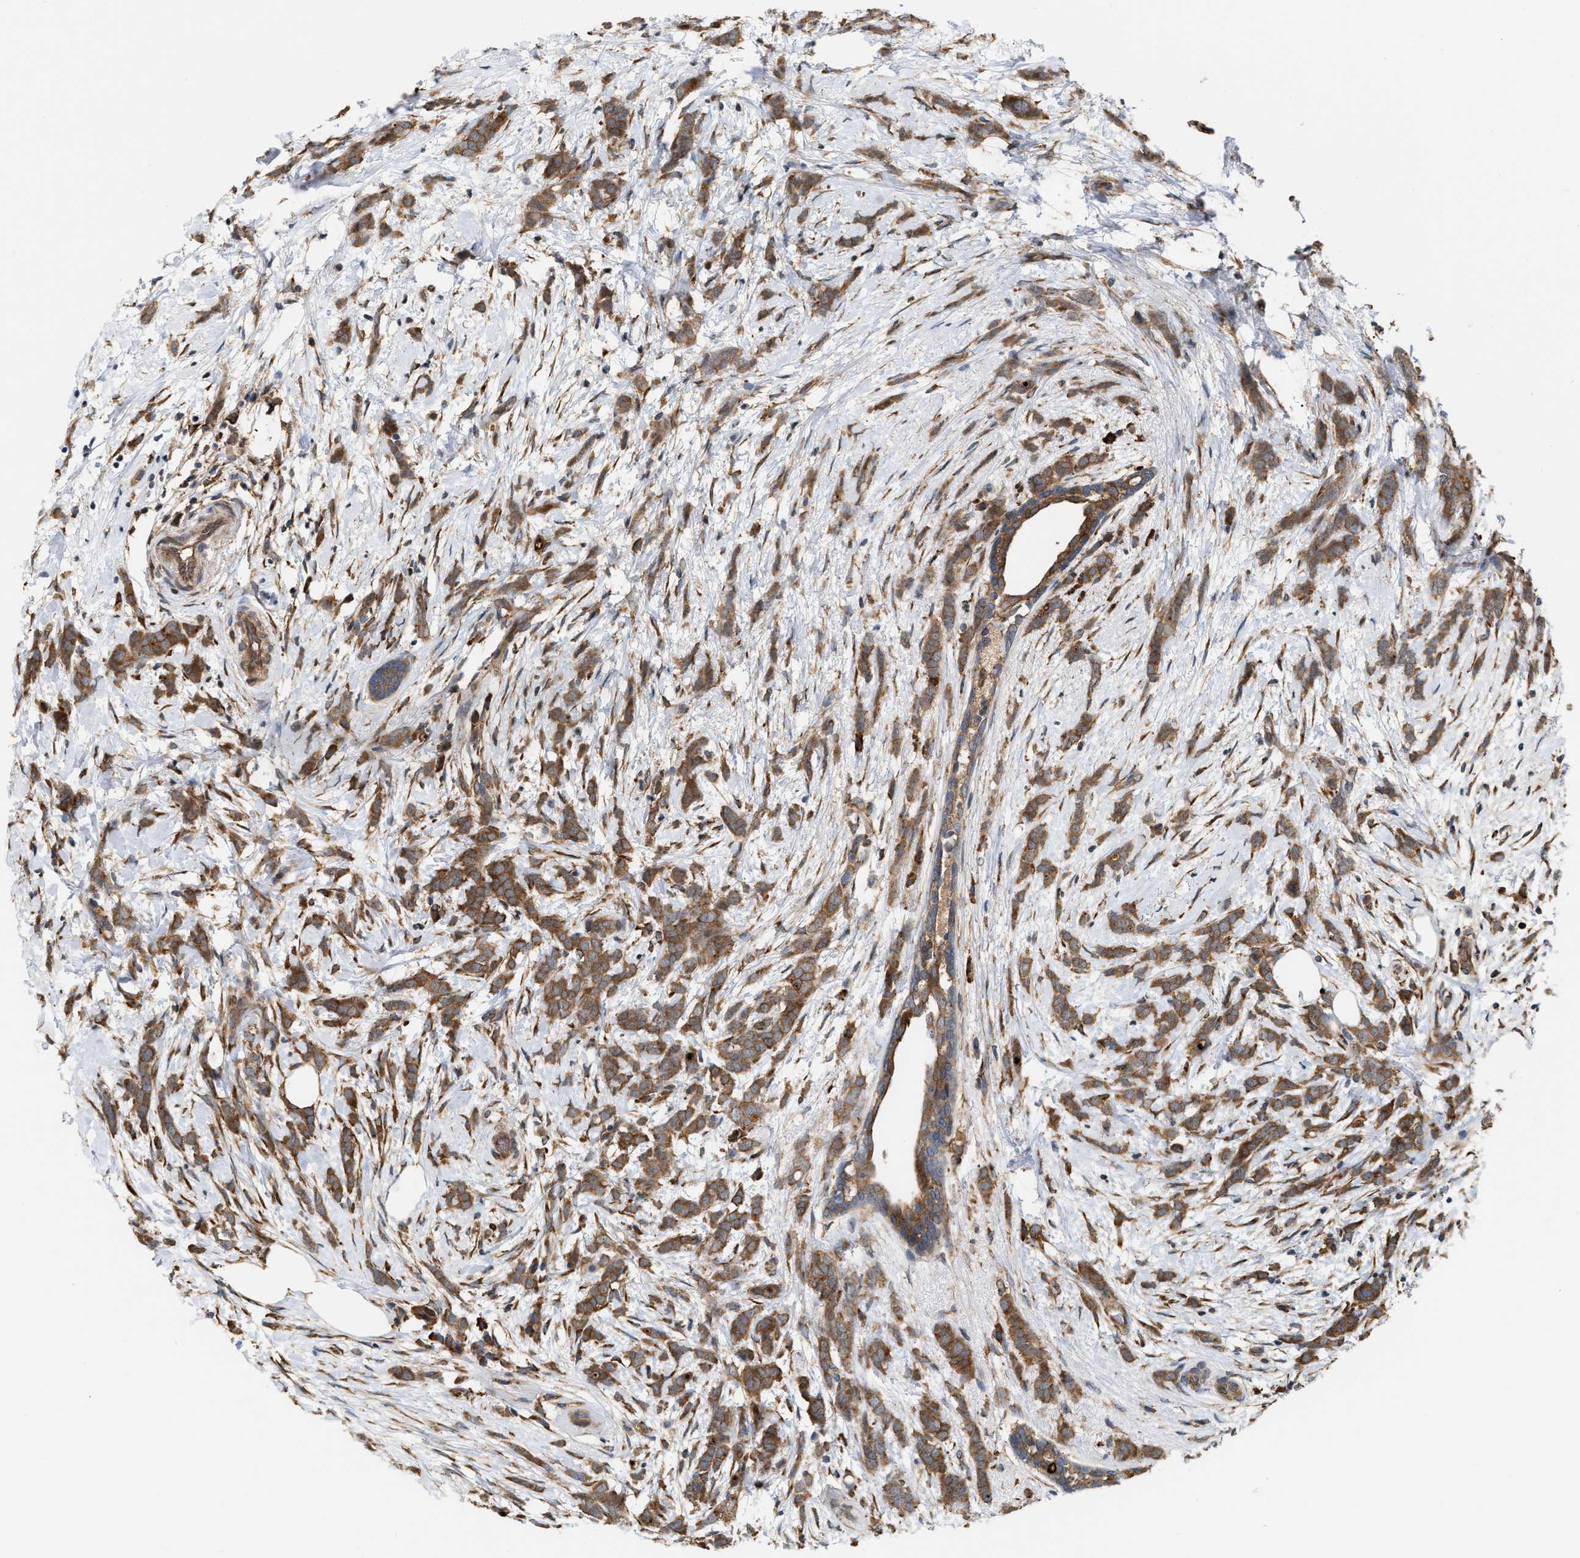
{"staining": {"intensity": "moderate", "quantity": ">75%", "location": "cytoplasmic/membranous"}, "tissue": "breast cancer", "cell_type": "Tumor cells", "image_type": "cancer", "snomed": [{"axis": "morphology", "description": "Lobular carcinoma, in situ"}, {"axis": "morphology", "description": "Lobular carcinoma"}, {"axis": "topography", "description": "Breast"}], "caption": "This micrograph shows IHC staining of human breast lobular carcinoma, with medium moderate cytoplasmic/membranous staining in about >75% of tumor cells.", "gene": "IQCE", "patient": {"sex": "female", "age": 41}}